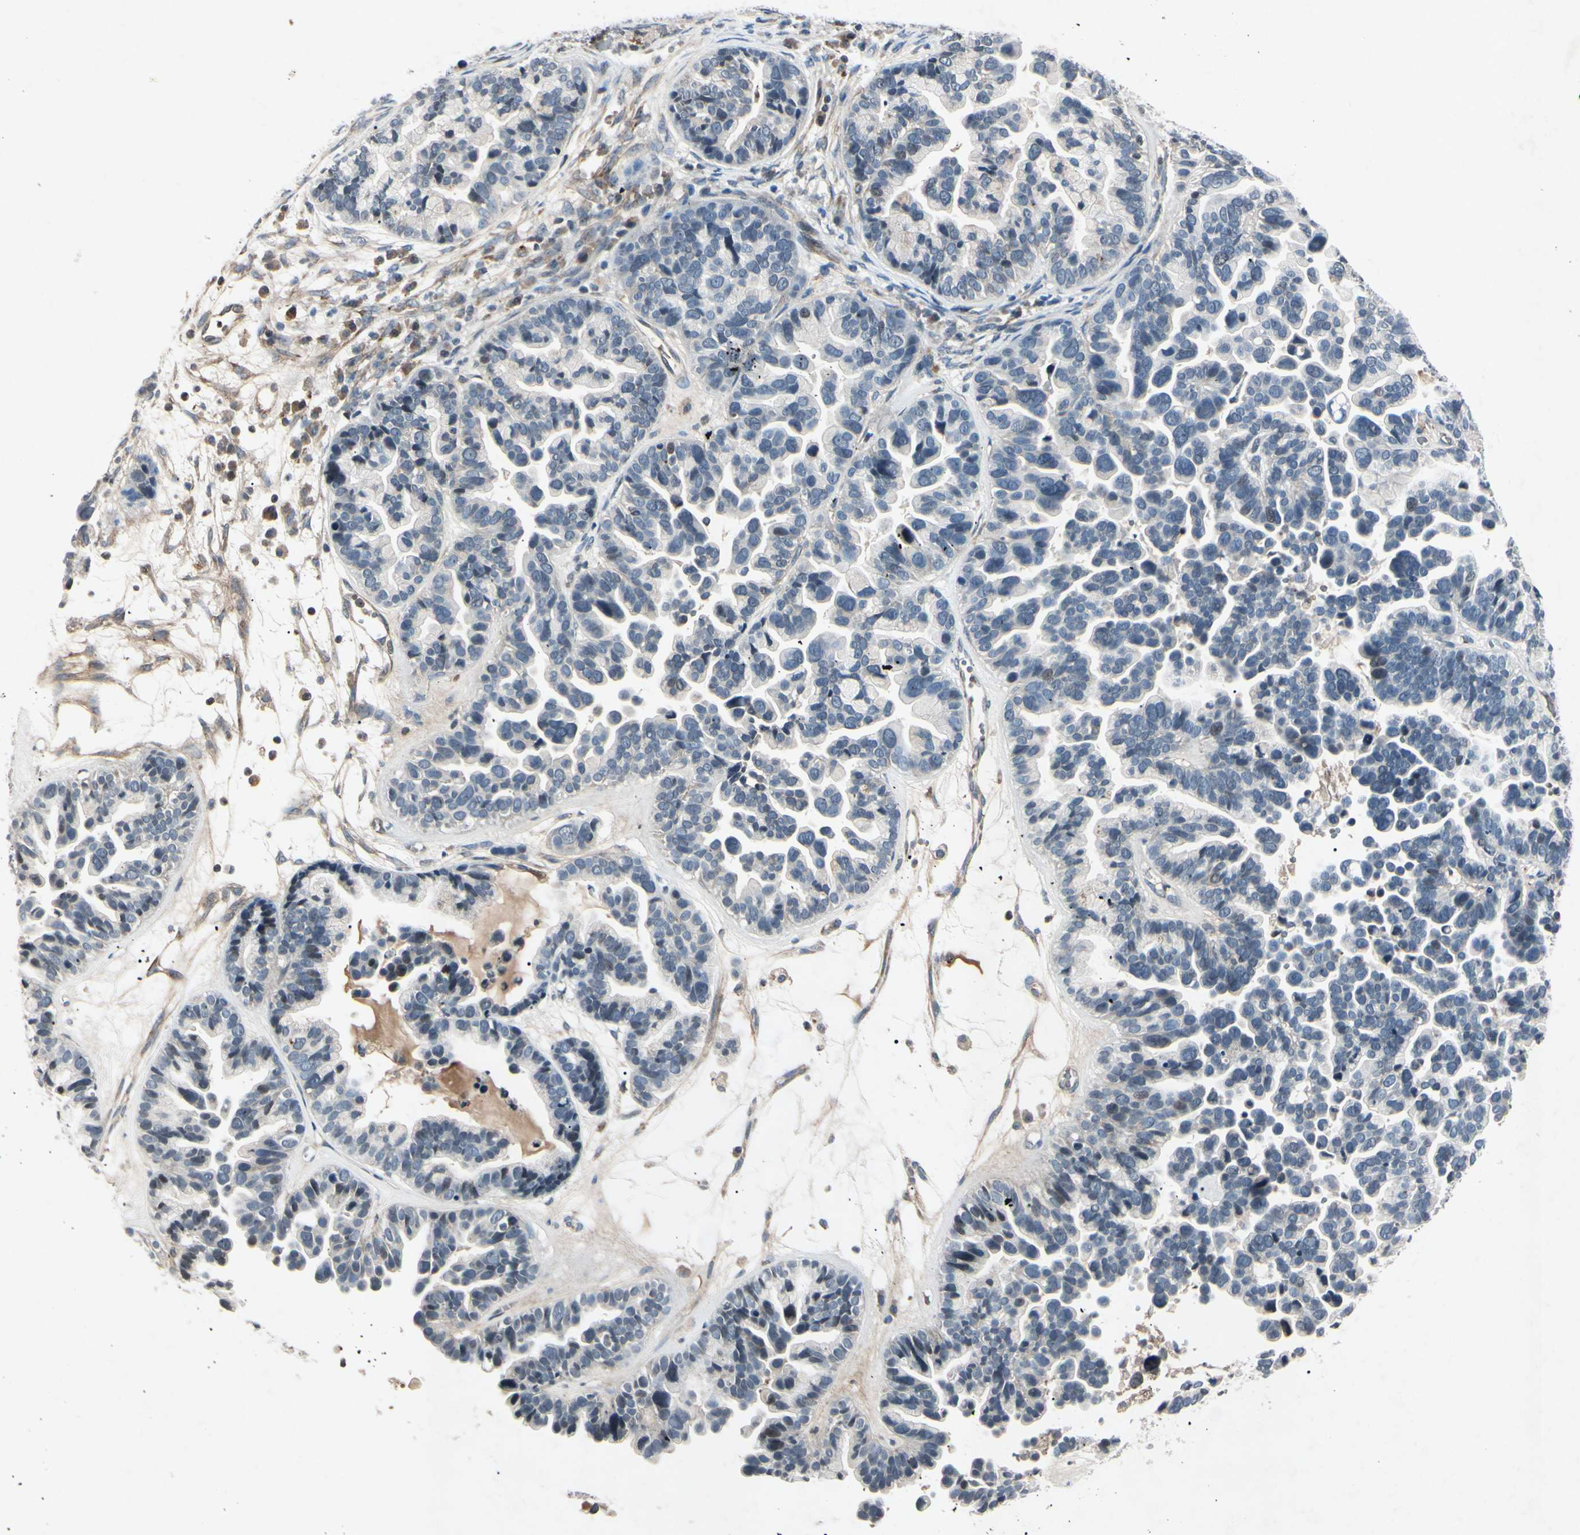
{"staining": {"intensity": "negative", "quantity": "none", "location": "none"}, "tissue": "ovarian cancer", "cell_type": "Tumor cells", "image_type": "cancer", "snomed": [{"axis": "morphology", "description": "Cystadenocarcinoma, serous, NOS"}, {"axis": "topography", "description": "Ovary"}], "caption": "The histopathology image demonstrates no significant staining in tumor cells of ovarian cancer (serous cystadenocarcinoma).", "gene": "AEBP1", "patient": {"sex": "female", "age": 56}}